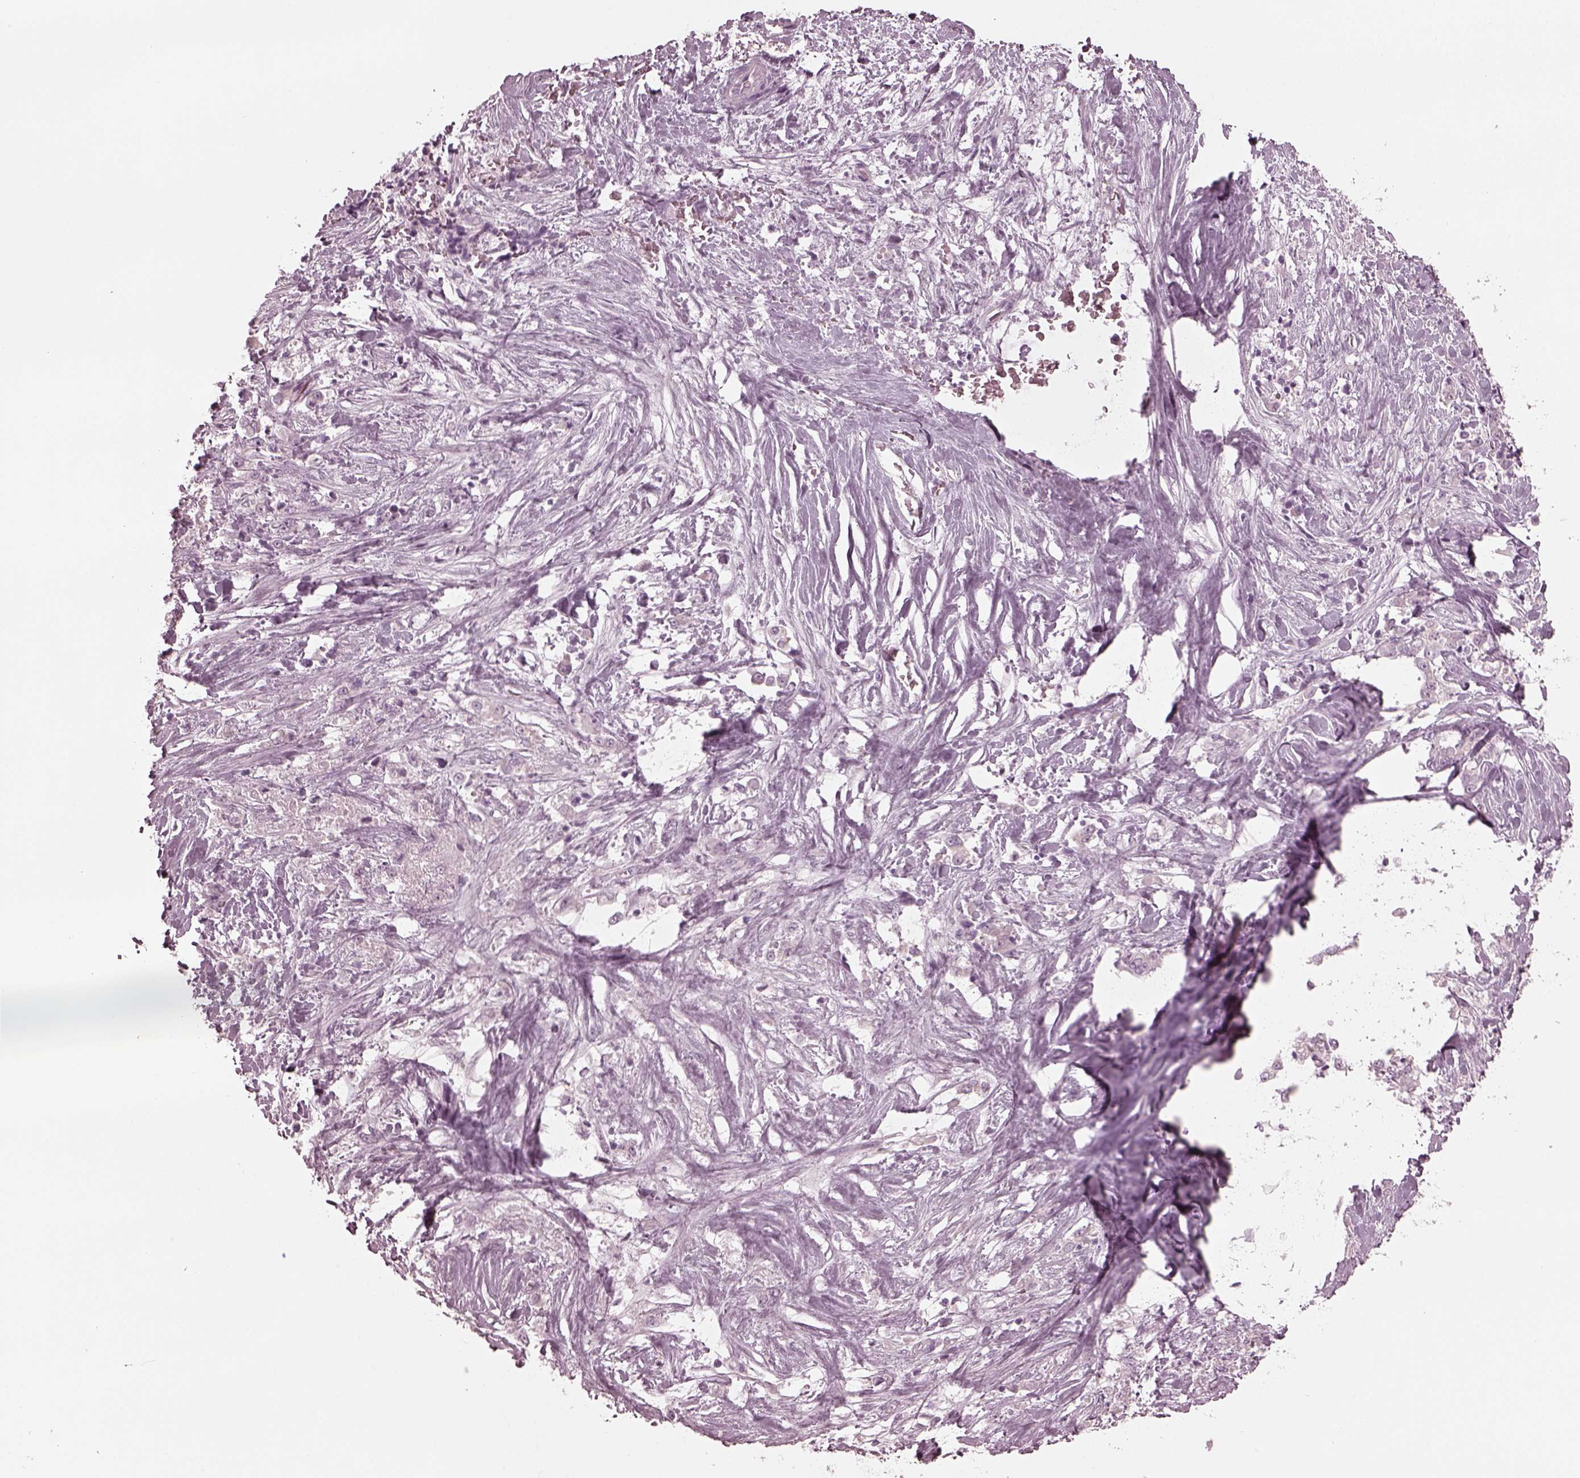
{"staining": {"intensity": "negative", "quantity": "none", "location": "none"}, "tissue": "stomach cancer", "cell_type": "Tumor cells", "image_type": "cancer", "snomed": [{"axis": "morphology", "description": "Adenocarcinoma, NOS"}, {"axis": "topography", "description": "Stomach"}], "caption": "The image shows no significant staining in tumor cells of stomach adenocarcinoma.", "gene": "GRM6", "patient": {"sex": "female", "age": 76}}